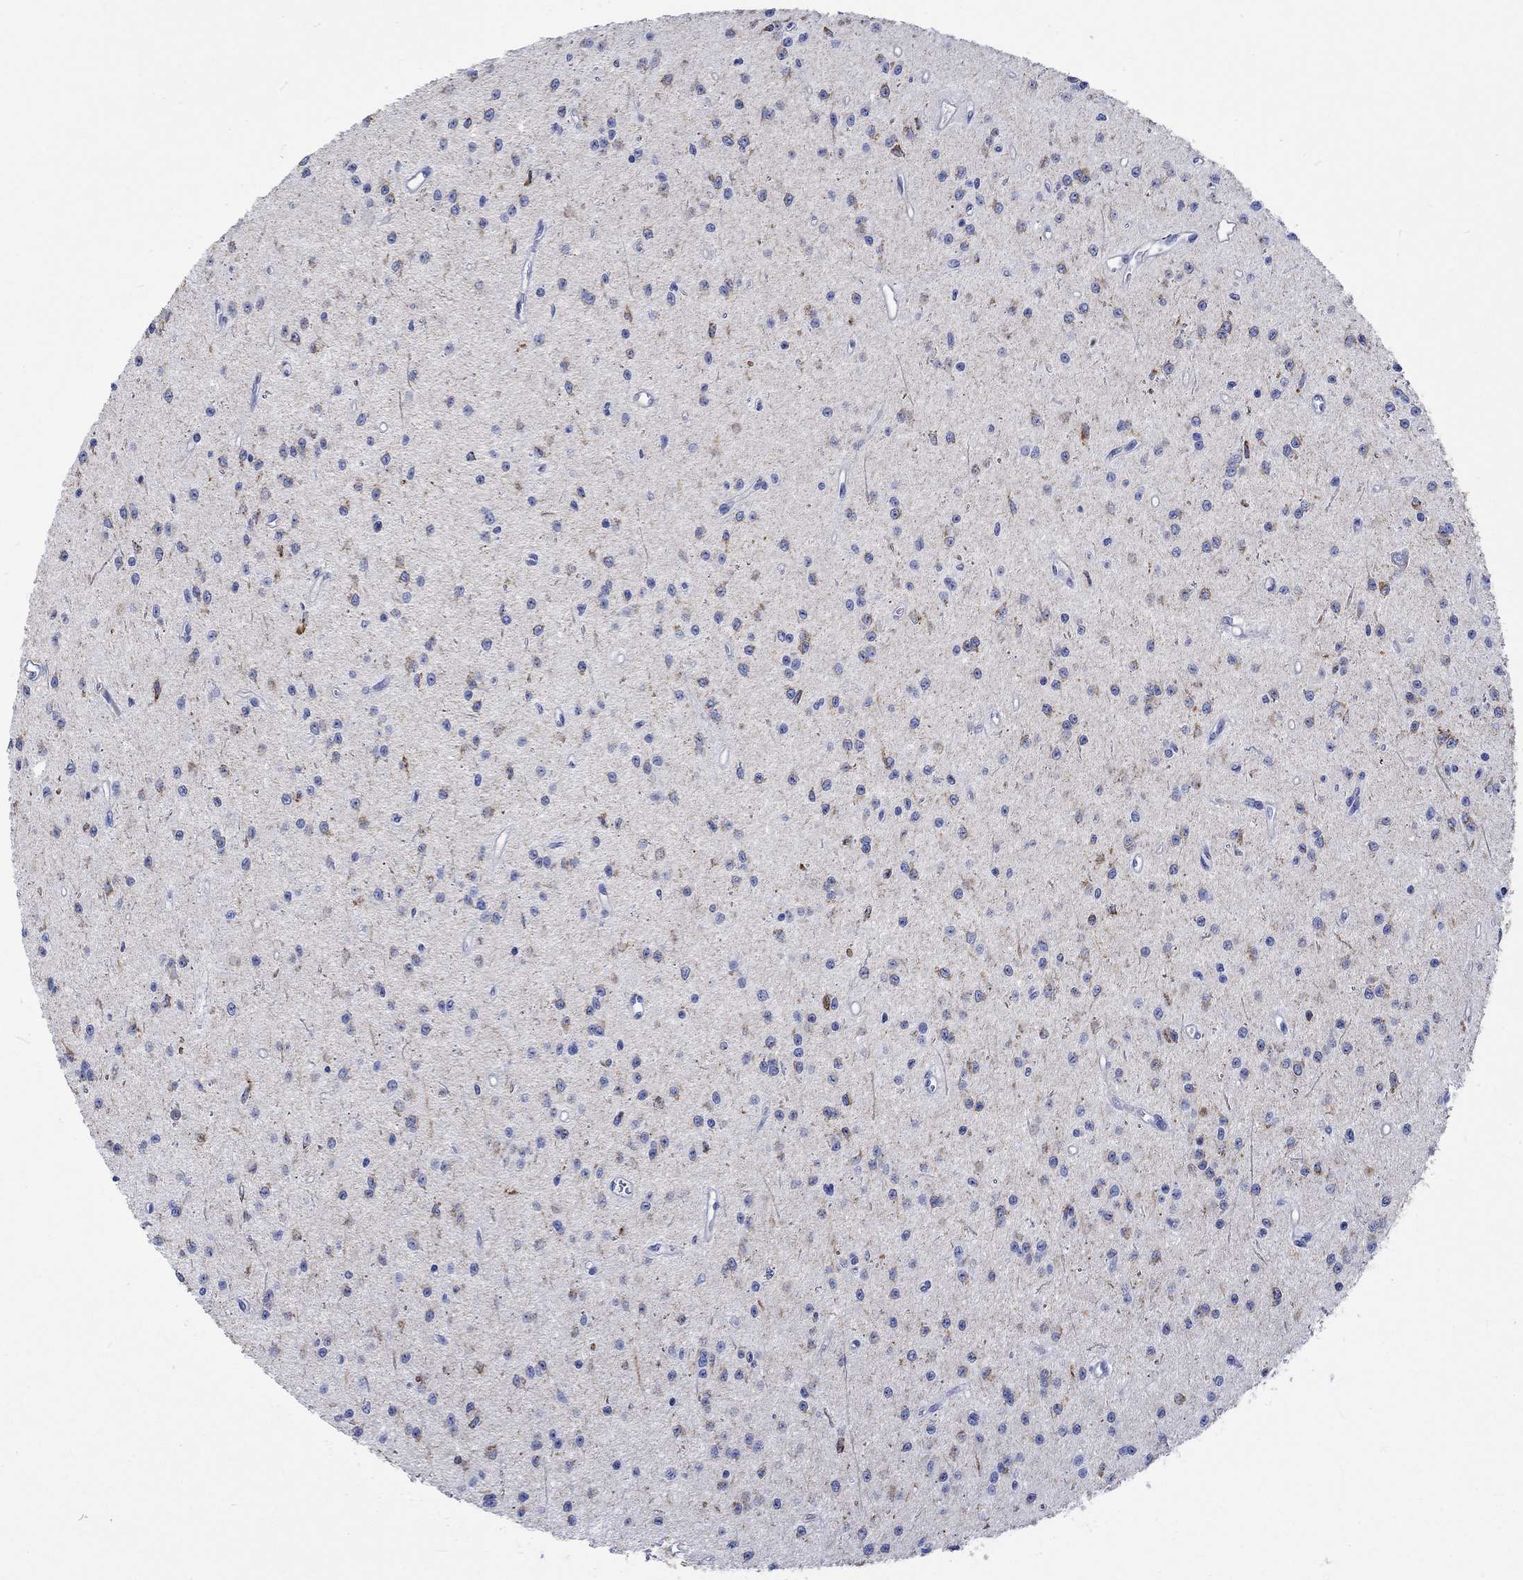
{"staining": {"intensity": "moderate", "quantity": "<25%", "location": "cytoplasmic/membranous"}, "tissue": "glioma", "cell_type": "Tumor cells", "image_type": "cancer", "snomed": [{"axis": "morphology", "description": "Glioma, malignant, Low grade"}, {"axis": "topography", "description": "Brain"}], "caption": "Protein staining by immunohistochemistry (IHC) shows moderate cytoplasmic/membranous expression in approximately <25% of tumor cells in malignant glioma (low-grade). (DAB IHC with brightfield microscopy, high magnification).", "gene": "CPLX2", "patient": {"sex": "female", "age": 45}}